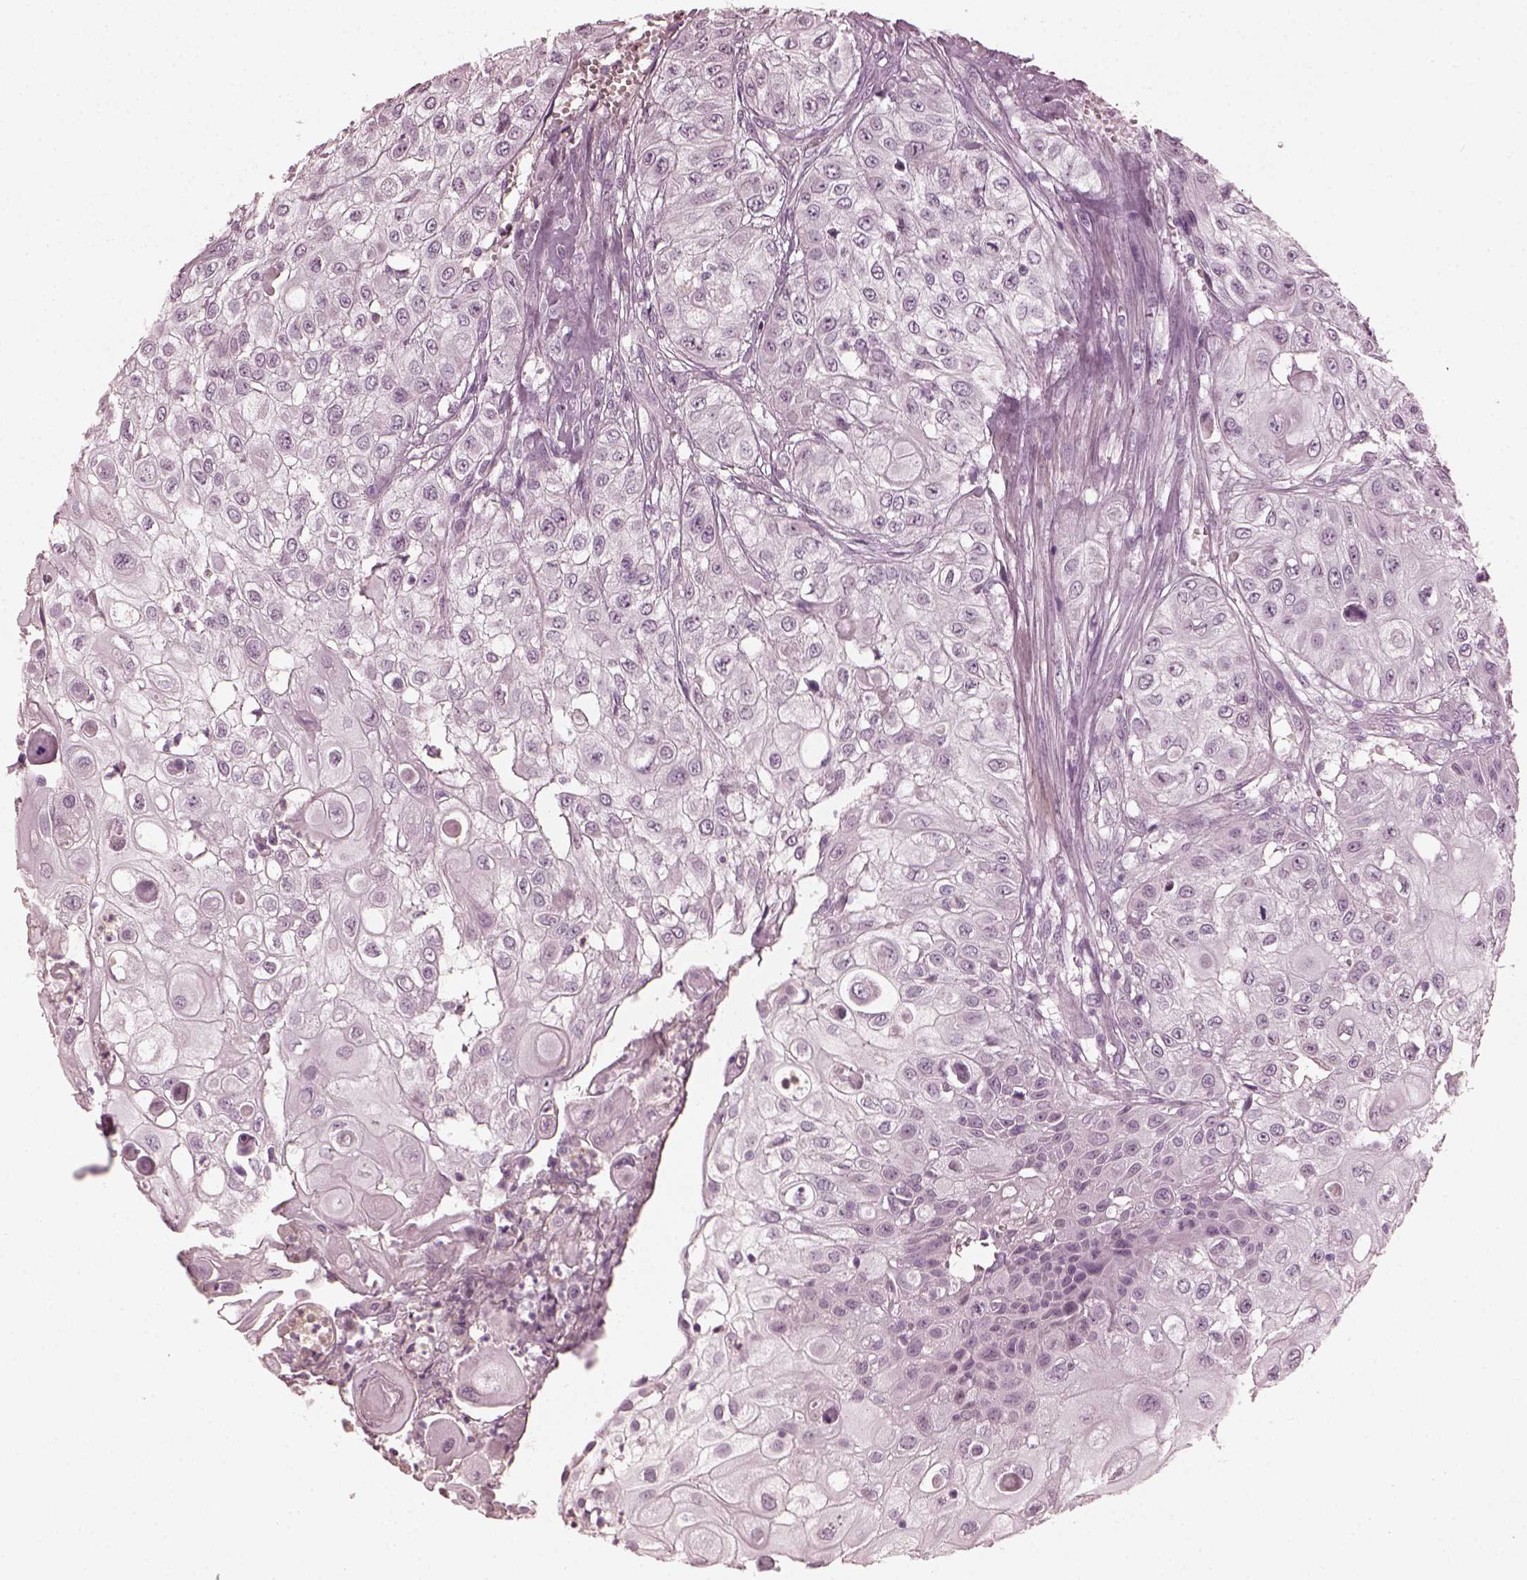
{"staining": {"intensity": "negative", "quantity": "none", "location": "none"}, "tissue": "urothelial cancer", "cell_type": "Tumor cells", "image_type": "cancer", "snomed": [{"axis": "morphology", "description": "Urothelial carcinoma, High grade"}, {"axis": "topography", "description": "Urinary bladder"}], "caption": "Urothelial cancer stained for a protein using IHC reveals no positivity tumor cells.", "gene": "CCDC170", "patient": {"sex": "female", "age": 79}}